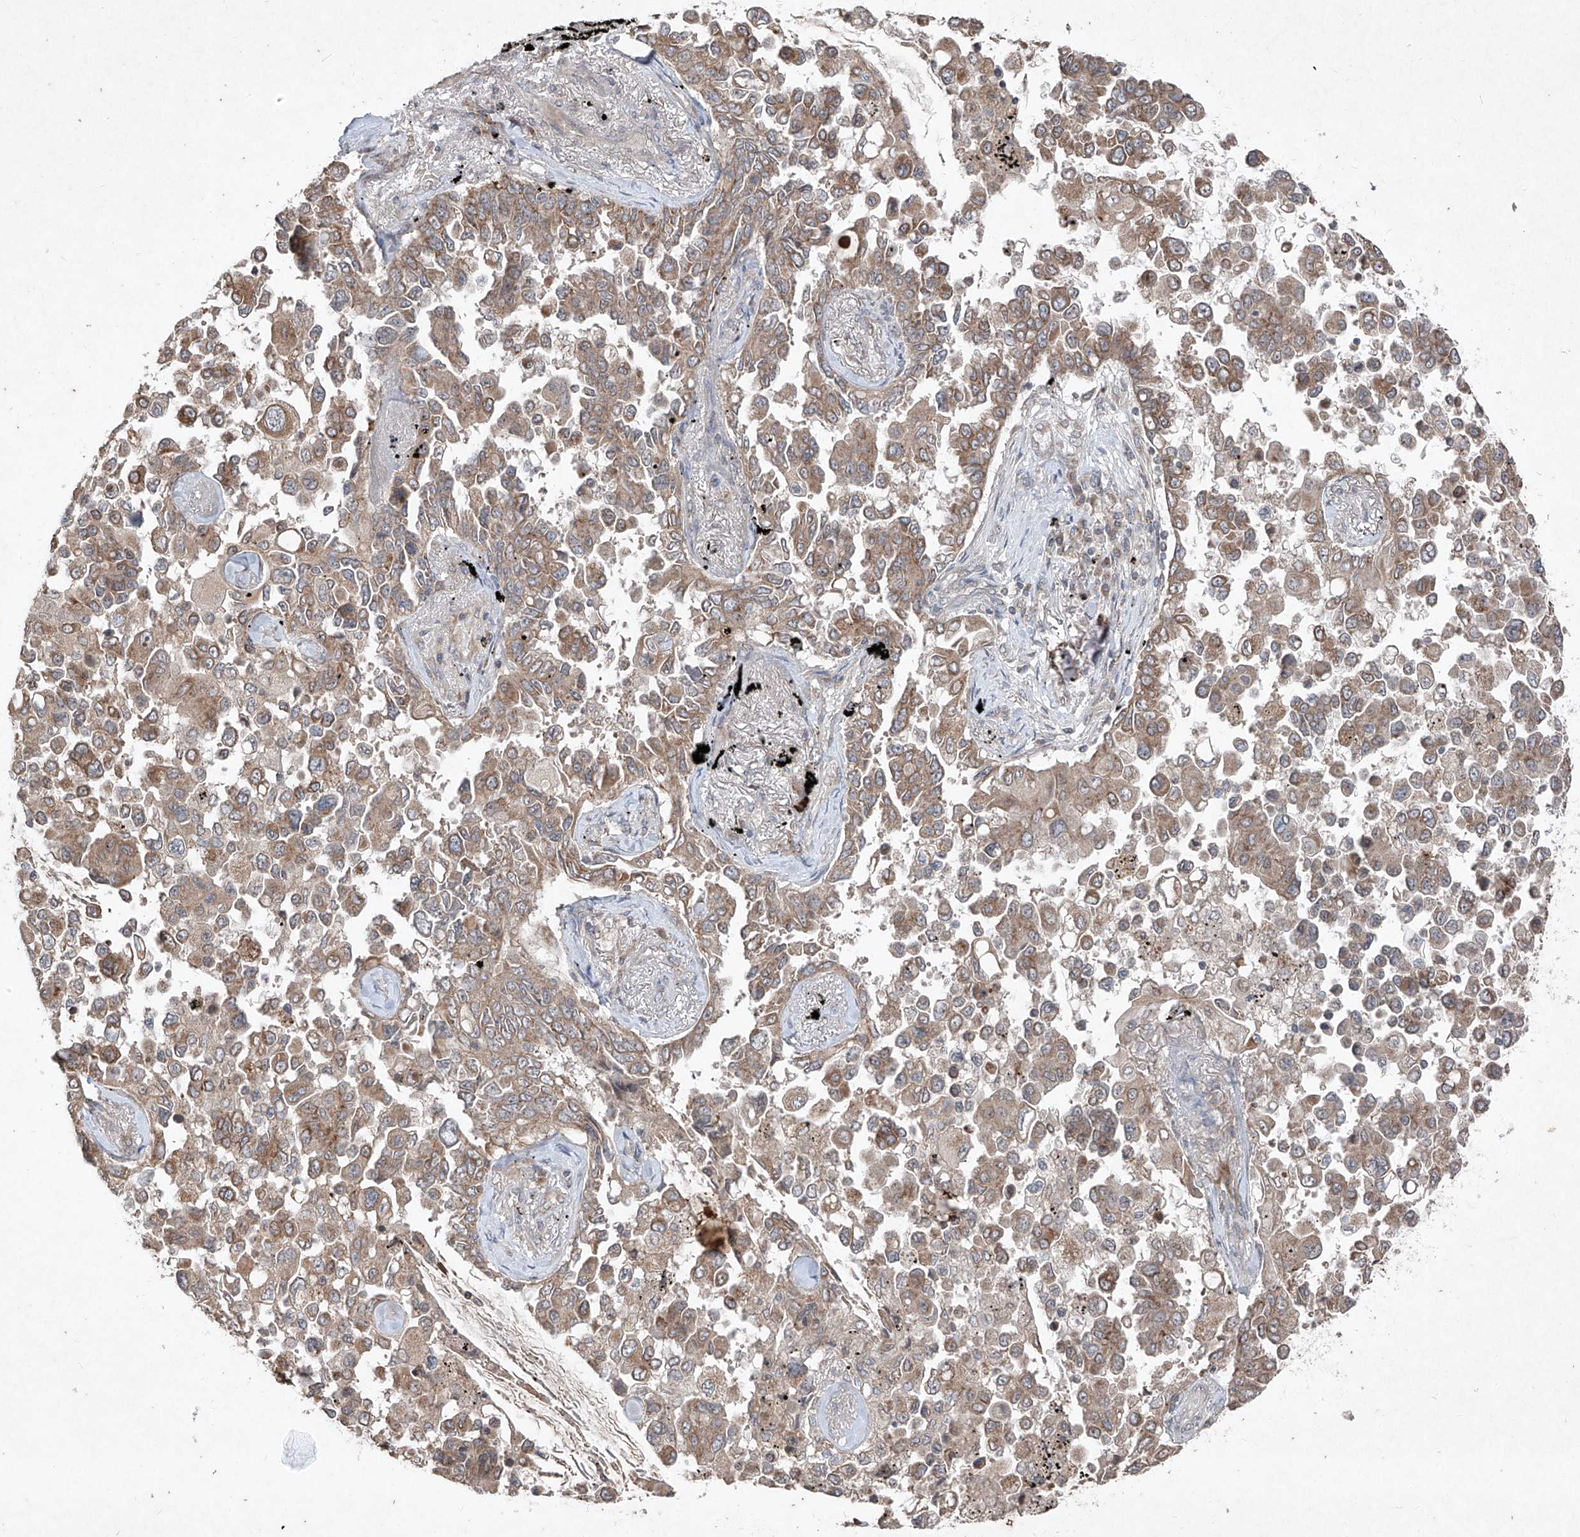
{"staining": {"intensity": "moderate", "quantity": ">75%", "location": "cytoplasmic/membranous"}, "tissue": "lung cancer", "cell_type": "Tumor cells", "image_type": "cancer", "snomed": [{"axis": "morphology", "description": "Adenocarcinoma, NOS"}, {"axis": "topography", "description": "Lung"}], "caption": "Immunohistochemical staining of human lung cancer (adenocarcinoma) shows medium levels of moderate cytoplasmic/membranous expression in approximately >75% of tumor cells.", "gene": "ABCD3", "patient": {"sex": "female", "age": 67}}